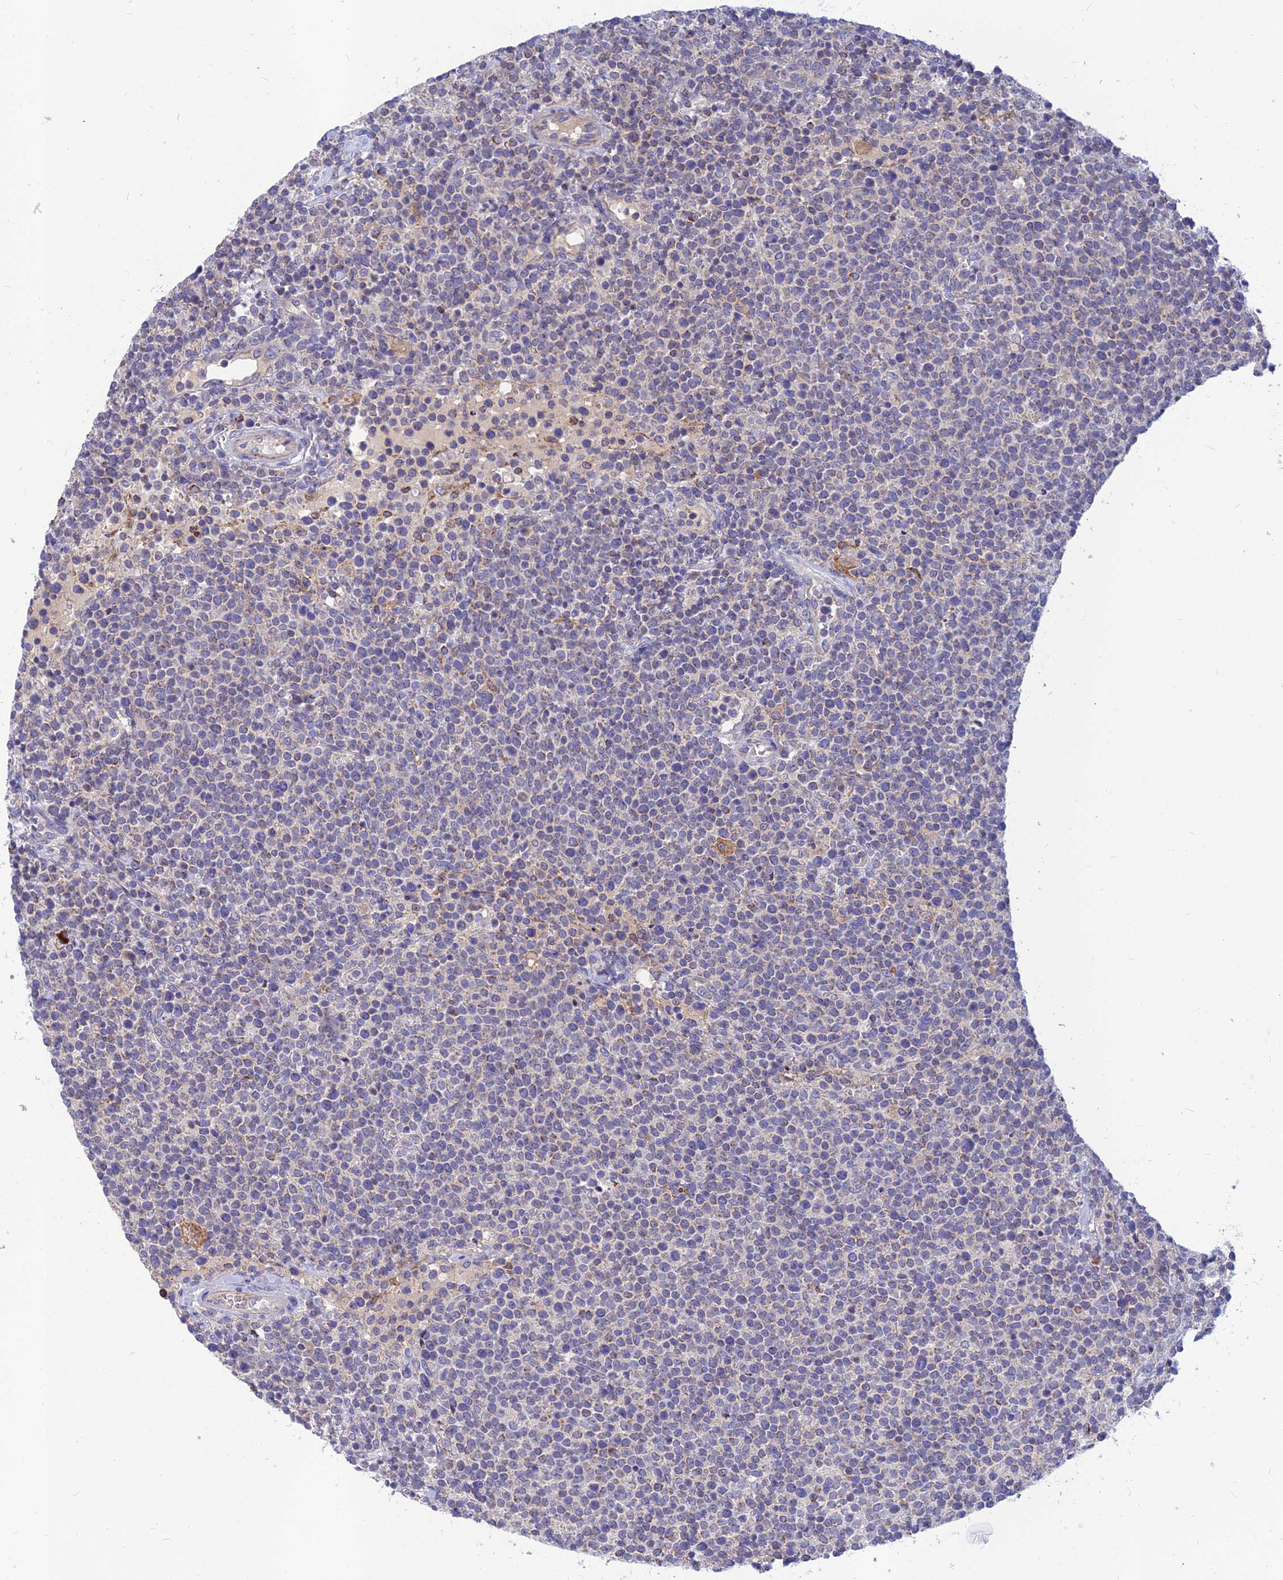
{"staining": {"intensity": "weak", "quantity": "<25%", "location": "cytoplasmic/membranous"}, "tissue": "lymphoma", "cell_type": "Tumor cells", "image_type": "cancer", "snomed": [{"axis": "morphology", "description": "Malignant lymphoma, non-Hodgkin's type, High grade"}, {"axis": "topography", "description": "Lymph node"}], "caption": "This micrograph is of high-grade malignant lymphoma, non-Hodgkin's type stained with immunohistochemistry (IHC) to label a protein in brown with the nuclei are counter-stained blue. There is no expression in tumor cells.", "gene": "CACNA1B", "patient": {"sex": "male", "age": 61}}